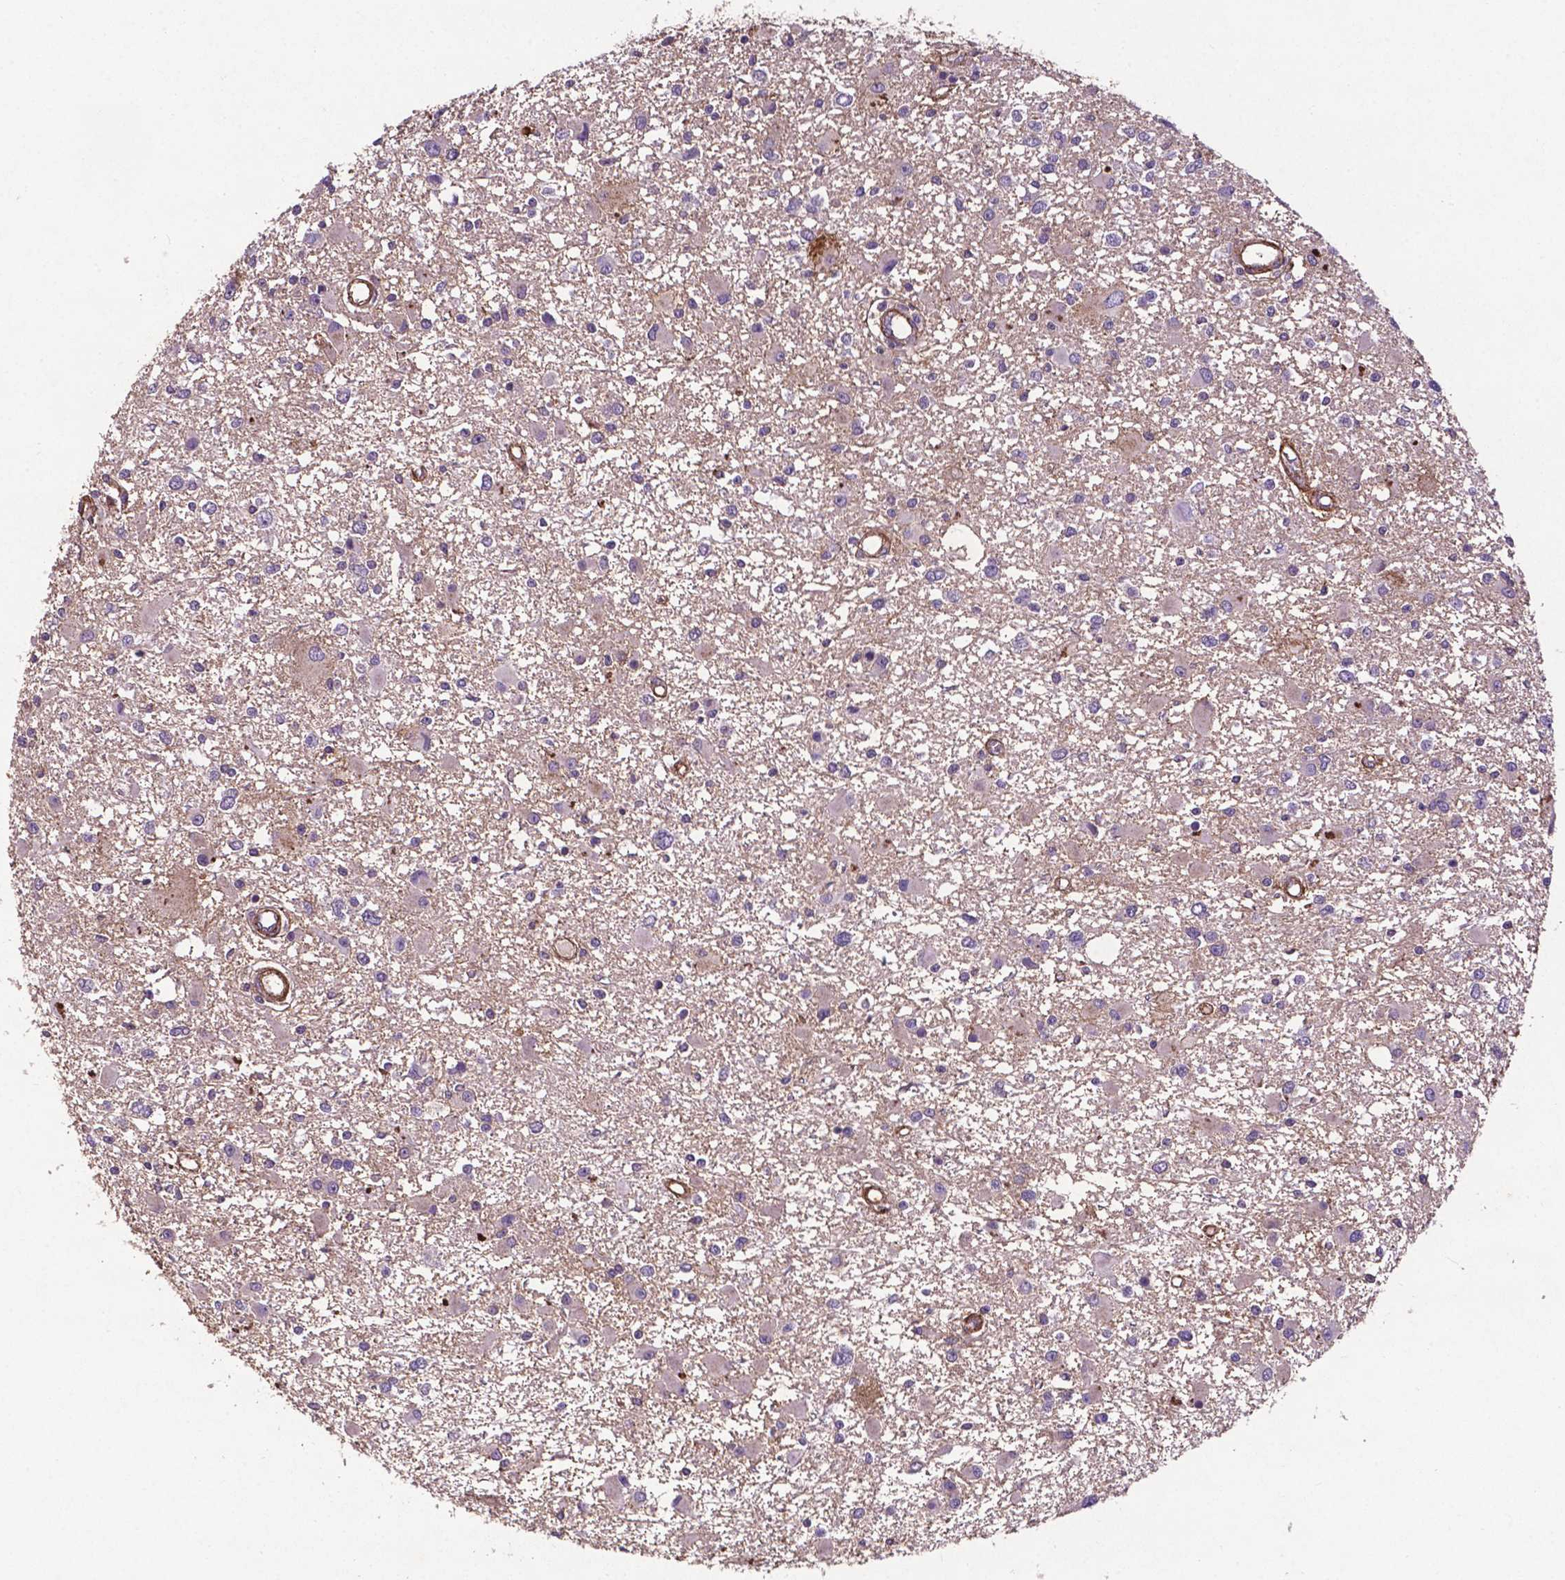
{"staining": {"intensity": "weak", "quantity": "<25%", "location": "cytoplasmic/membranous"}, "tissue": "glioma", "cell_type": "Tumor cells", "image_type": "cancer", "snomed": [{"axis": "morphology", "description": "Glioma, malignant, High grade"}, {"axis": "topography", "description": "Brain"}], "caption": "Immunohistochemical staining of human high-grade glioma (malignant) reveals no significant expression in tumor cells. (DAB immunohistochemistry (IHC), high magnification).", "gene": "RRAS", "patient": {"sex": "male", "age": 54}}